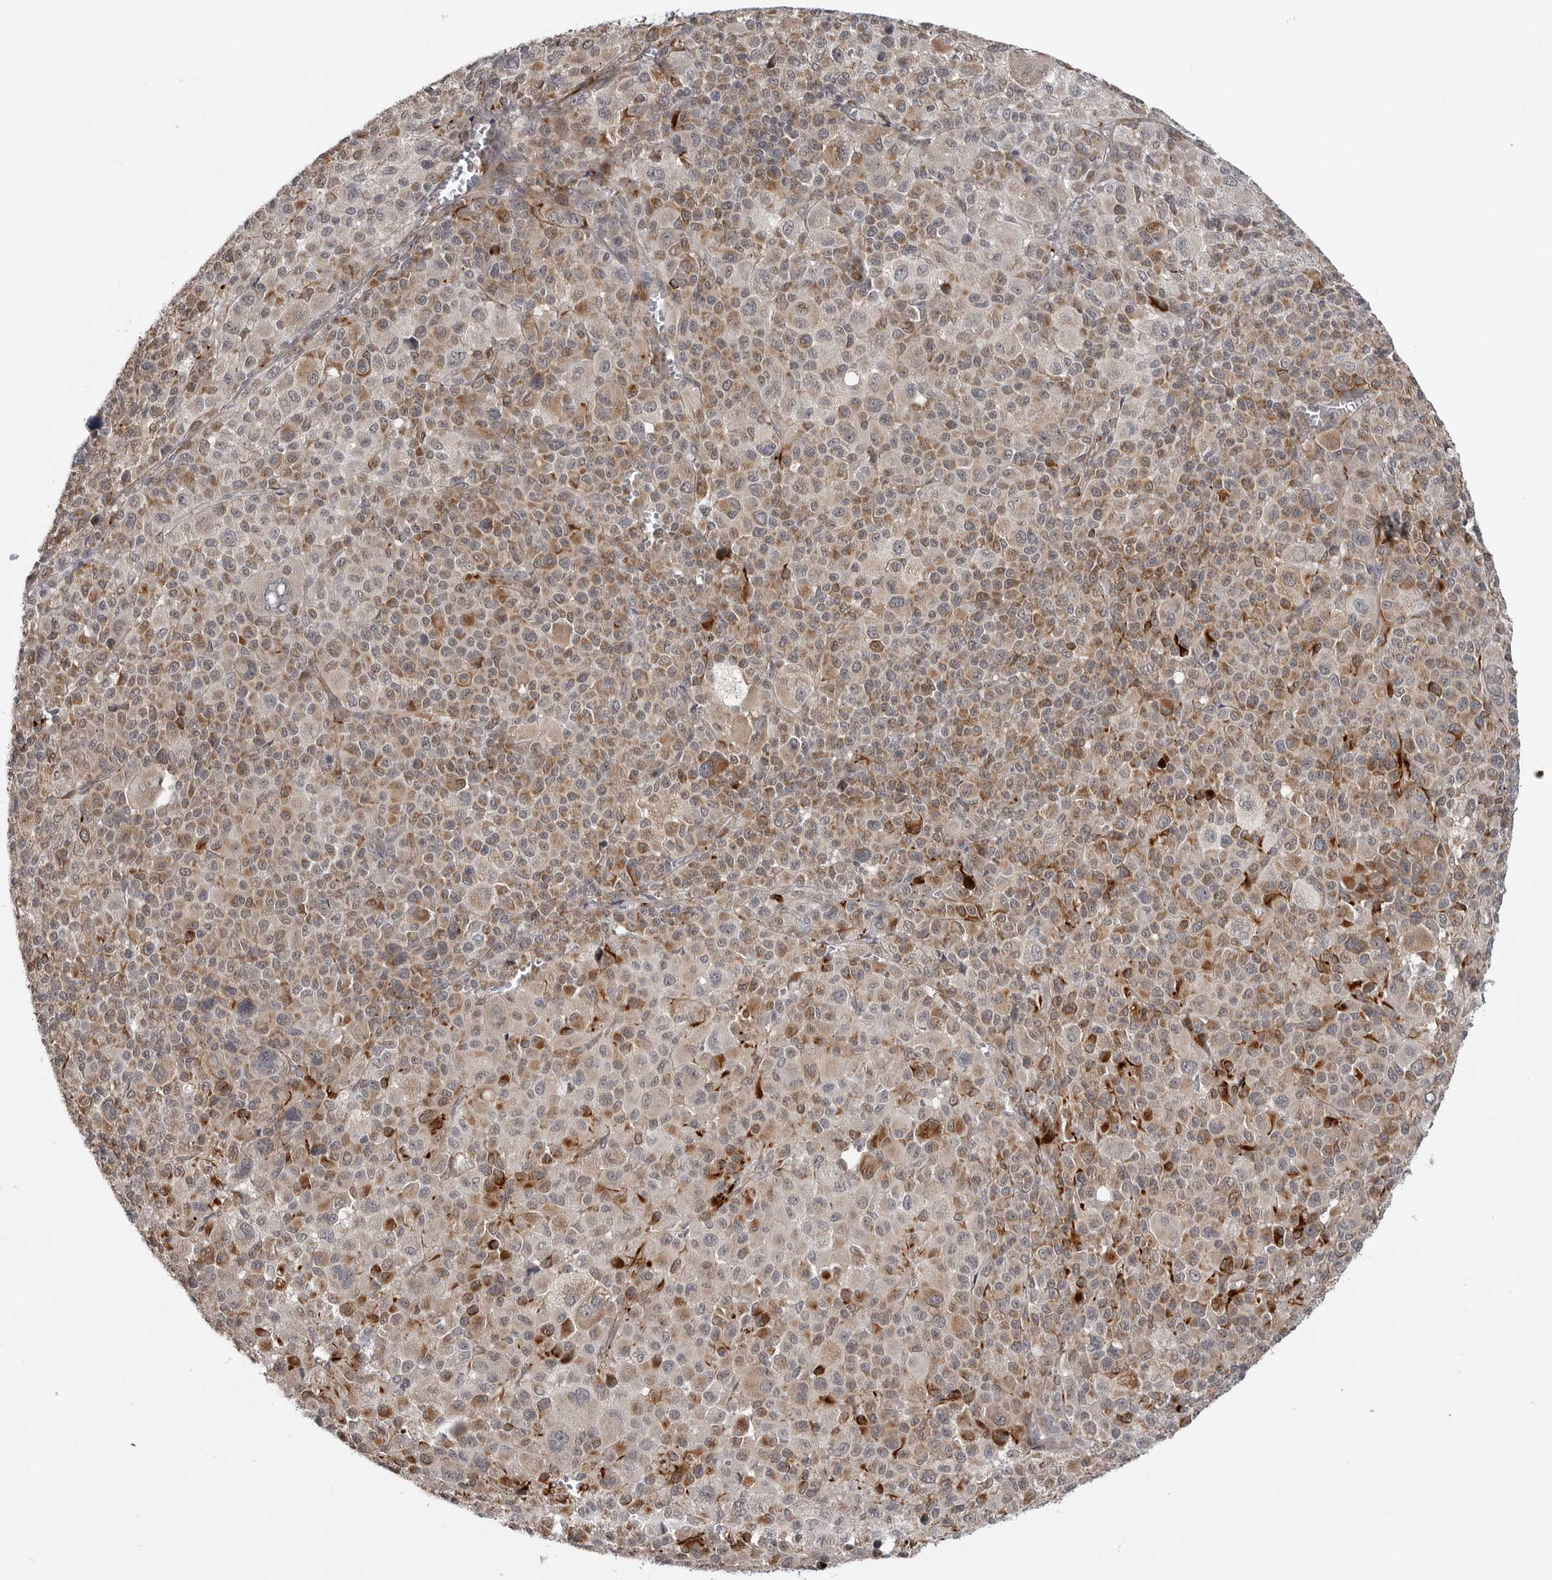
{"staining": {"intensity": "weak", "quantity": ">75%", "location": "cytoplasmic/membranous"}, "tissue": "melanoma", "cell_type": "Tumor cells", "image_type": "cancer", "snomed": [{"axis": "morphology", "description": "Malignant melanoma, Metastatic site"}, {"axis": "topography", "description": "Skin"}], "caption": "A micrograph of malignant melanoma (metastatic site) stained for a protein demonstrates weak cytoplasmic/membranous brown staining in tumor cells.", "gene": "FAAP100", "patient": {"sex": "female", "age": 74}}